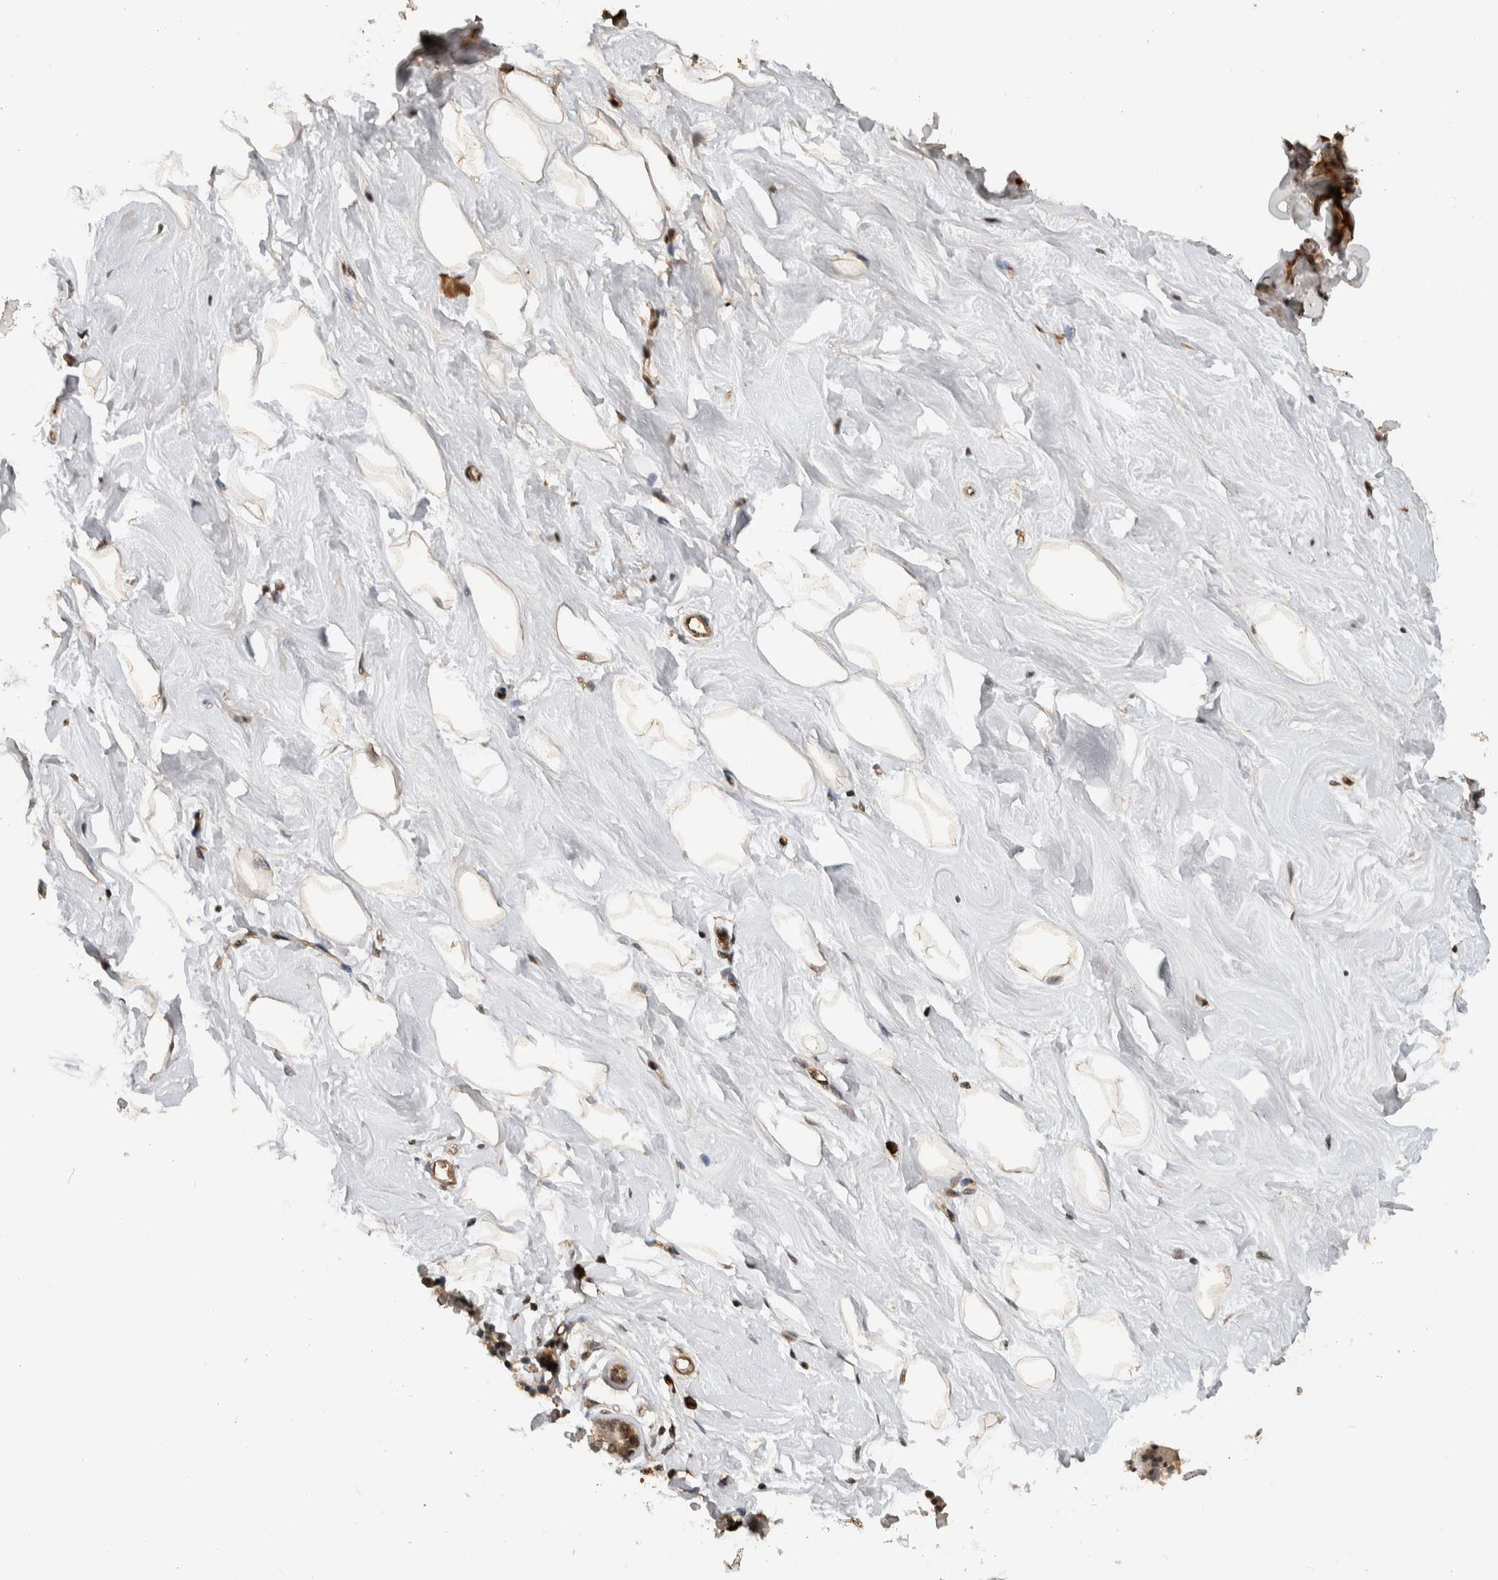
{"staining": {"intensity": "negative", "quantity": "none", "location": "none"}, "tissue": "breast", "cell_type": "Adipocytes", "image_type": "normal", "snomed": [{"axis": "morphology", "description": "Normal tissue, NOS"}, {"axis": "topography", "description": "Breast"}], "caption": "DAB immunohistochemical staining of normal human breast displays no significant staining in adipocytes. (Brightfield microscopy of DAB (3,3'-diaminobenzidine) IHC at high magnification).", "gene": "TOR1B", "patient": {"sex": "female", "age": 23}}